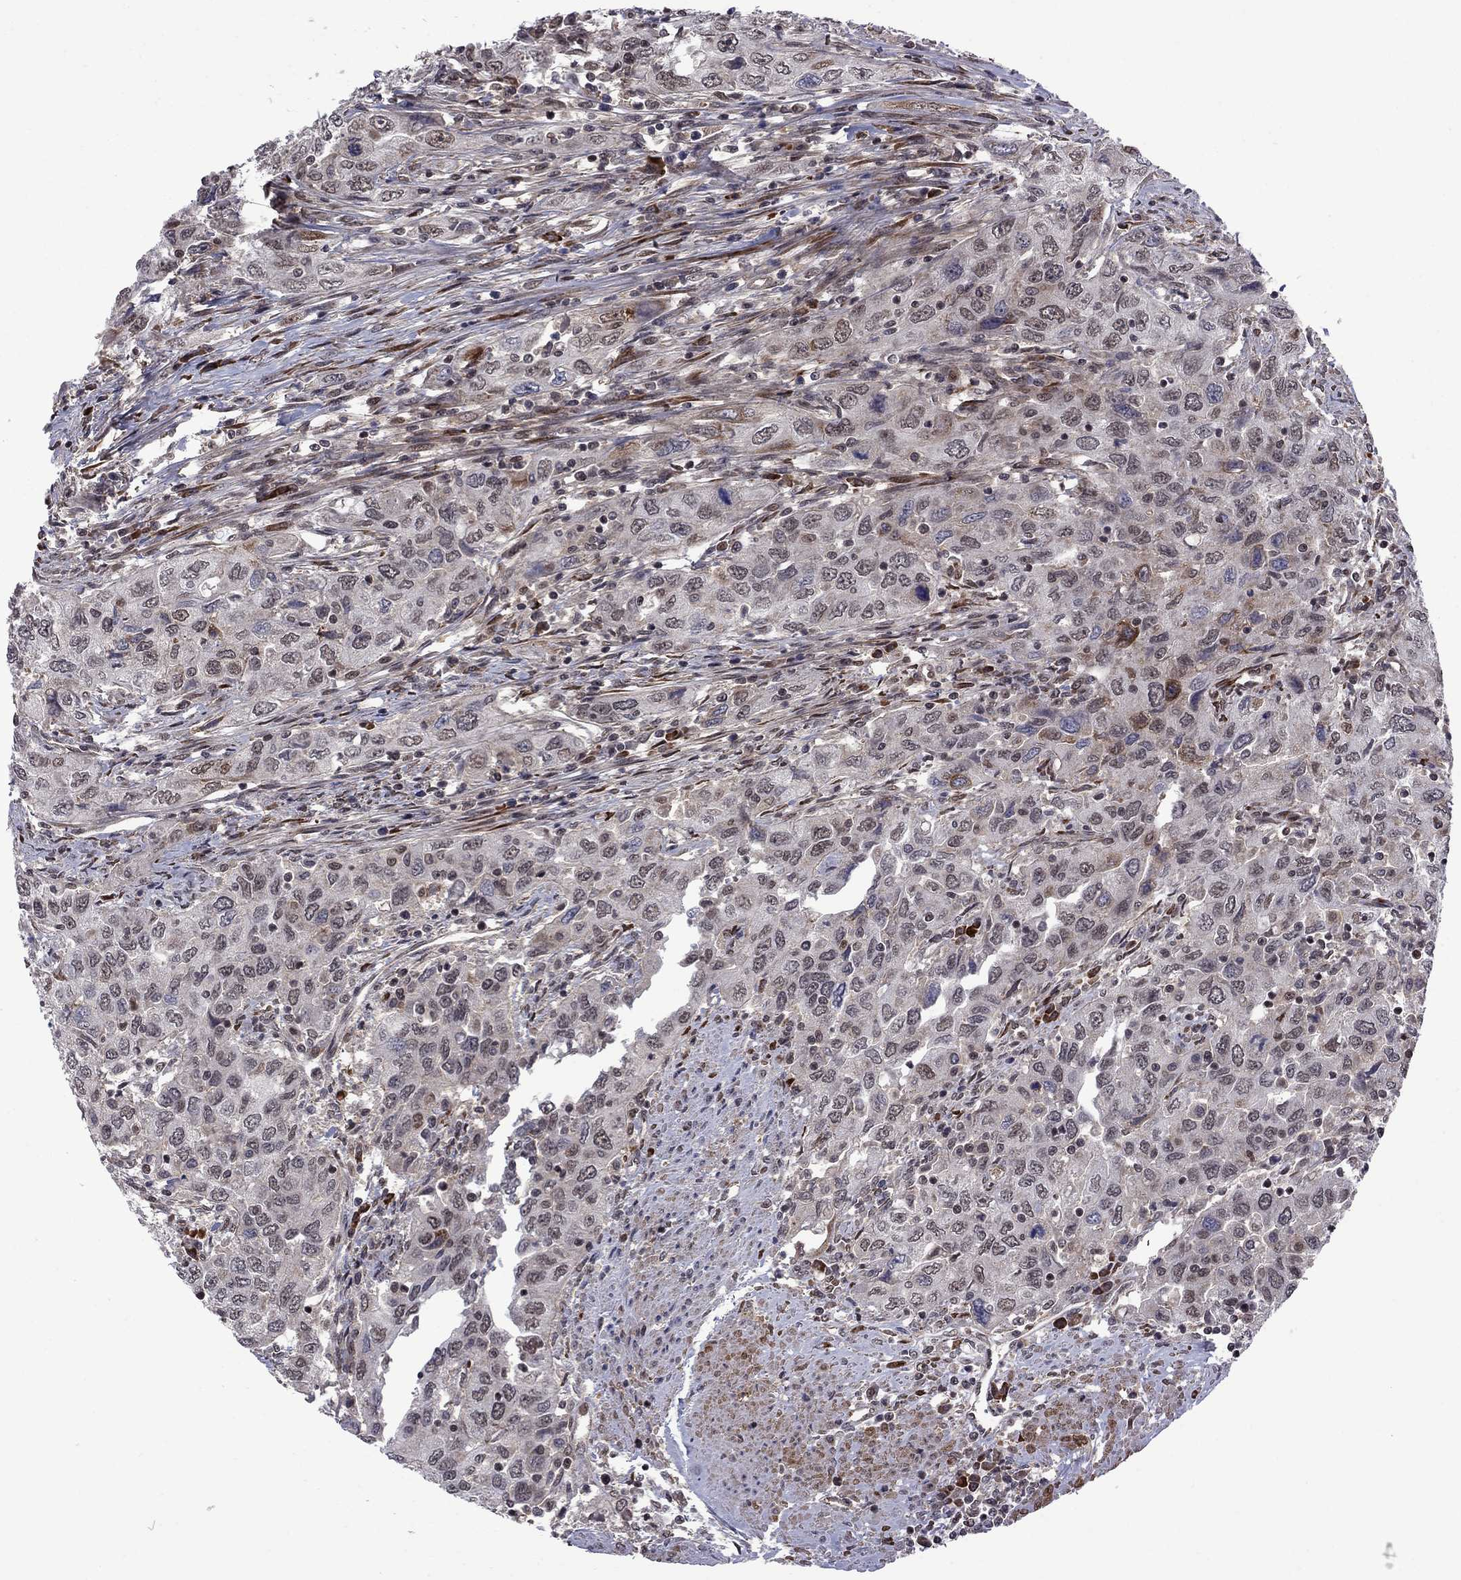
{"staining": {"intensity": "moderate", "quantity": "<25%", "location": "nuclear"}, "tissue": "urothelial cancer", "cell_type": "Tumor cells", "image_type": "cancer", "snomed": [{"axis": "morphology", "description": "Urothelial carcinoma, High grade"}, {"axis": "topography", "description": "Urinary bladder"}], "caption": "Moderate nuclear protein expression is appreciated in approximately <25% of tumor cells in urothelial cancer.", "gene": "BRF1", "patient": {"sex": "male", "age": 76}}